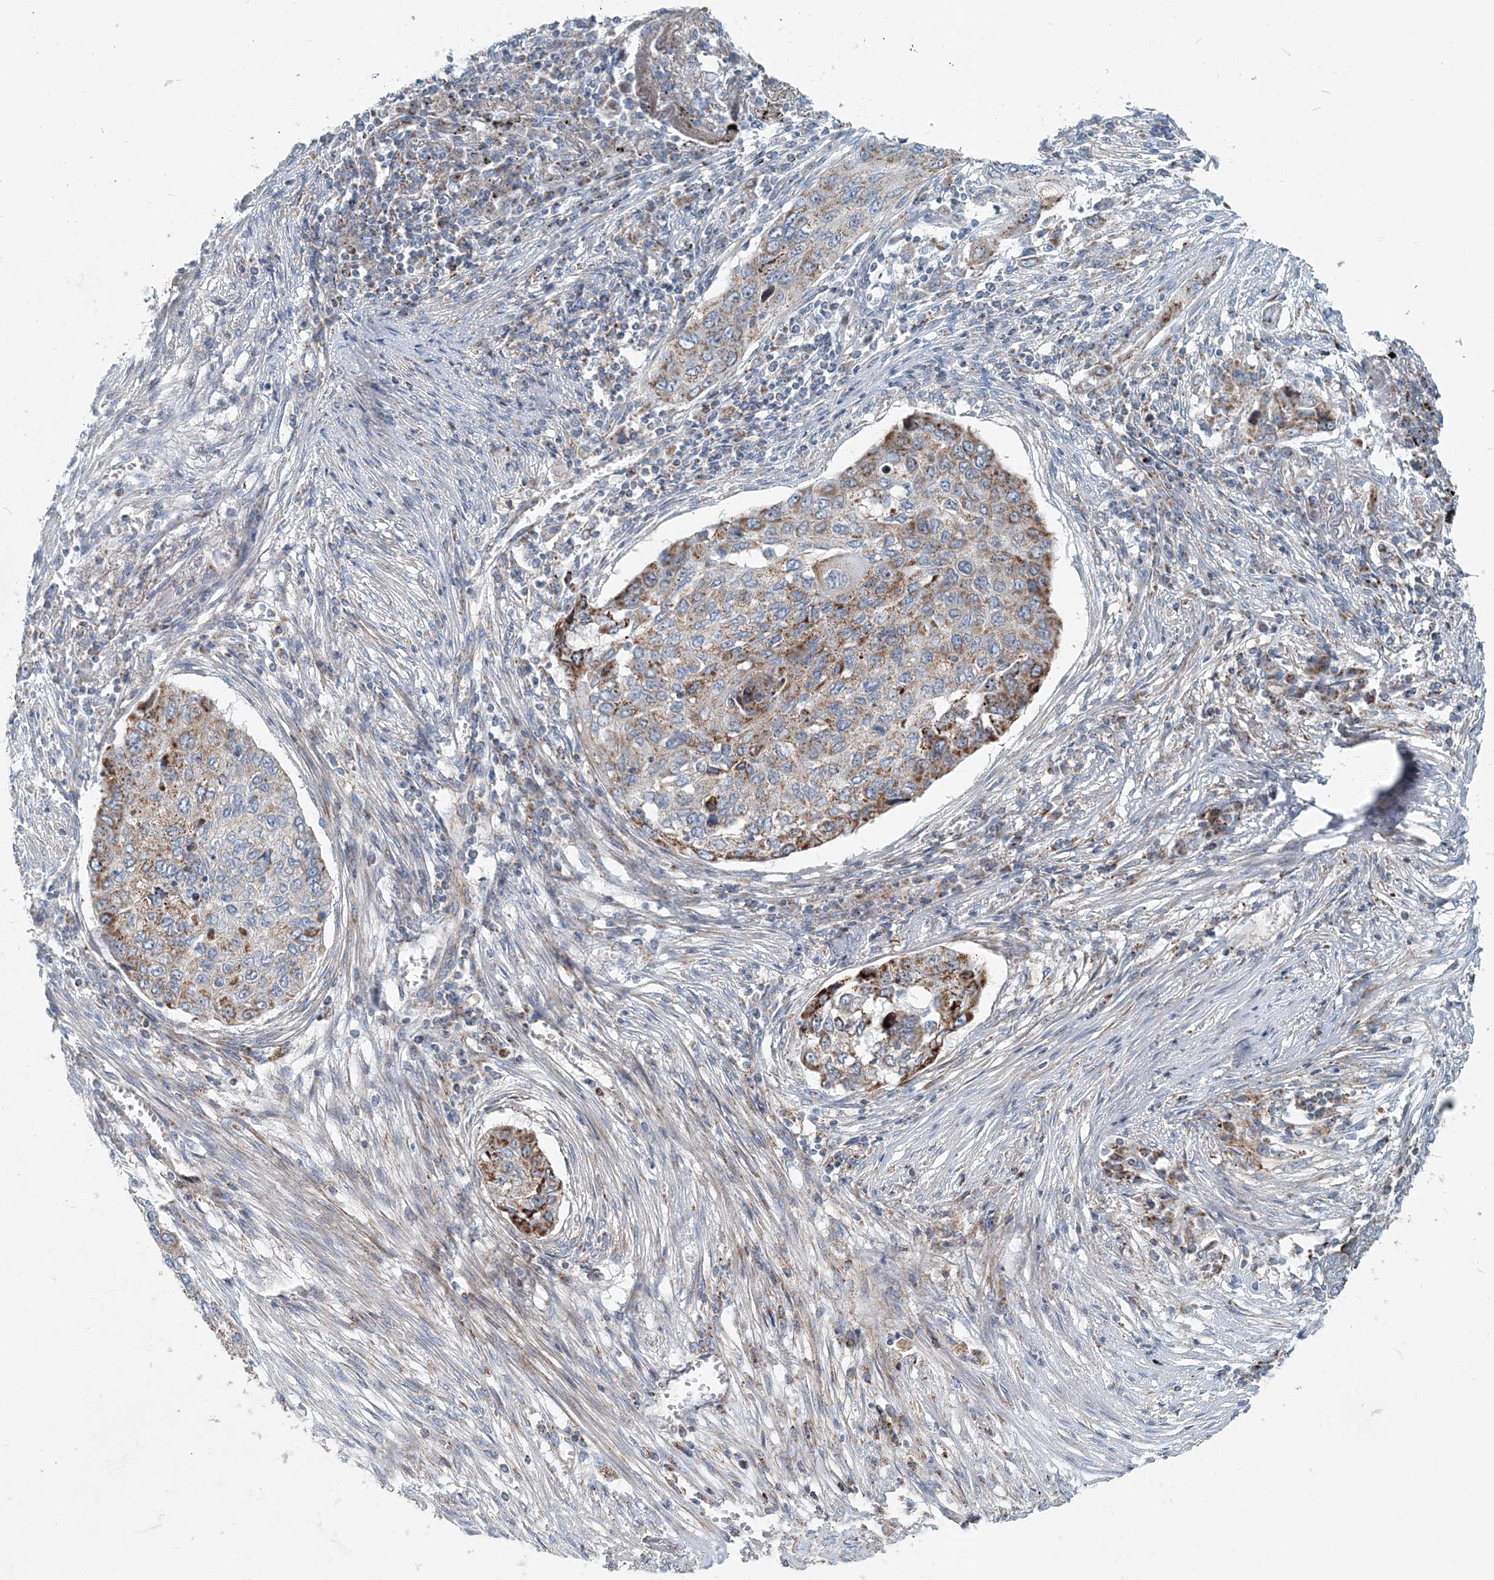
{"staining": {"intensity": "moderate", "quantity": "25%-75%", "location": "cytoplasmic/membranous"}, "tissue": "lung cancer", "cell_type": "Tumor cells", "image_type": "cancer", "snomed": [{"axis": "morphology", "description": "Squamous cell carcinoma, NOS"}, {"axis": "topography", "description": "Lung"}], "caption": "Protein expression by IHC reveals moderate cytoplasmic/membranous positivity in approximately 25%-75% of tumor cells in lung squamous cell carcinoma.", "gene": "INTU", "patient": {"sex": "female", "age": 63}}